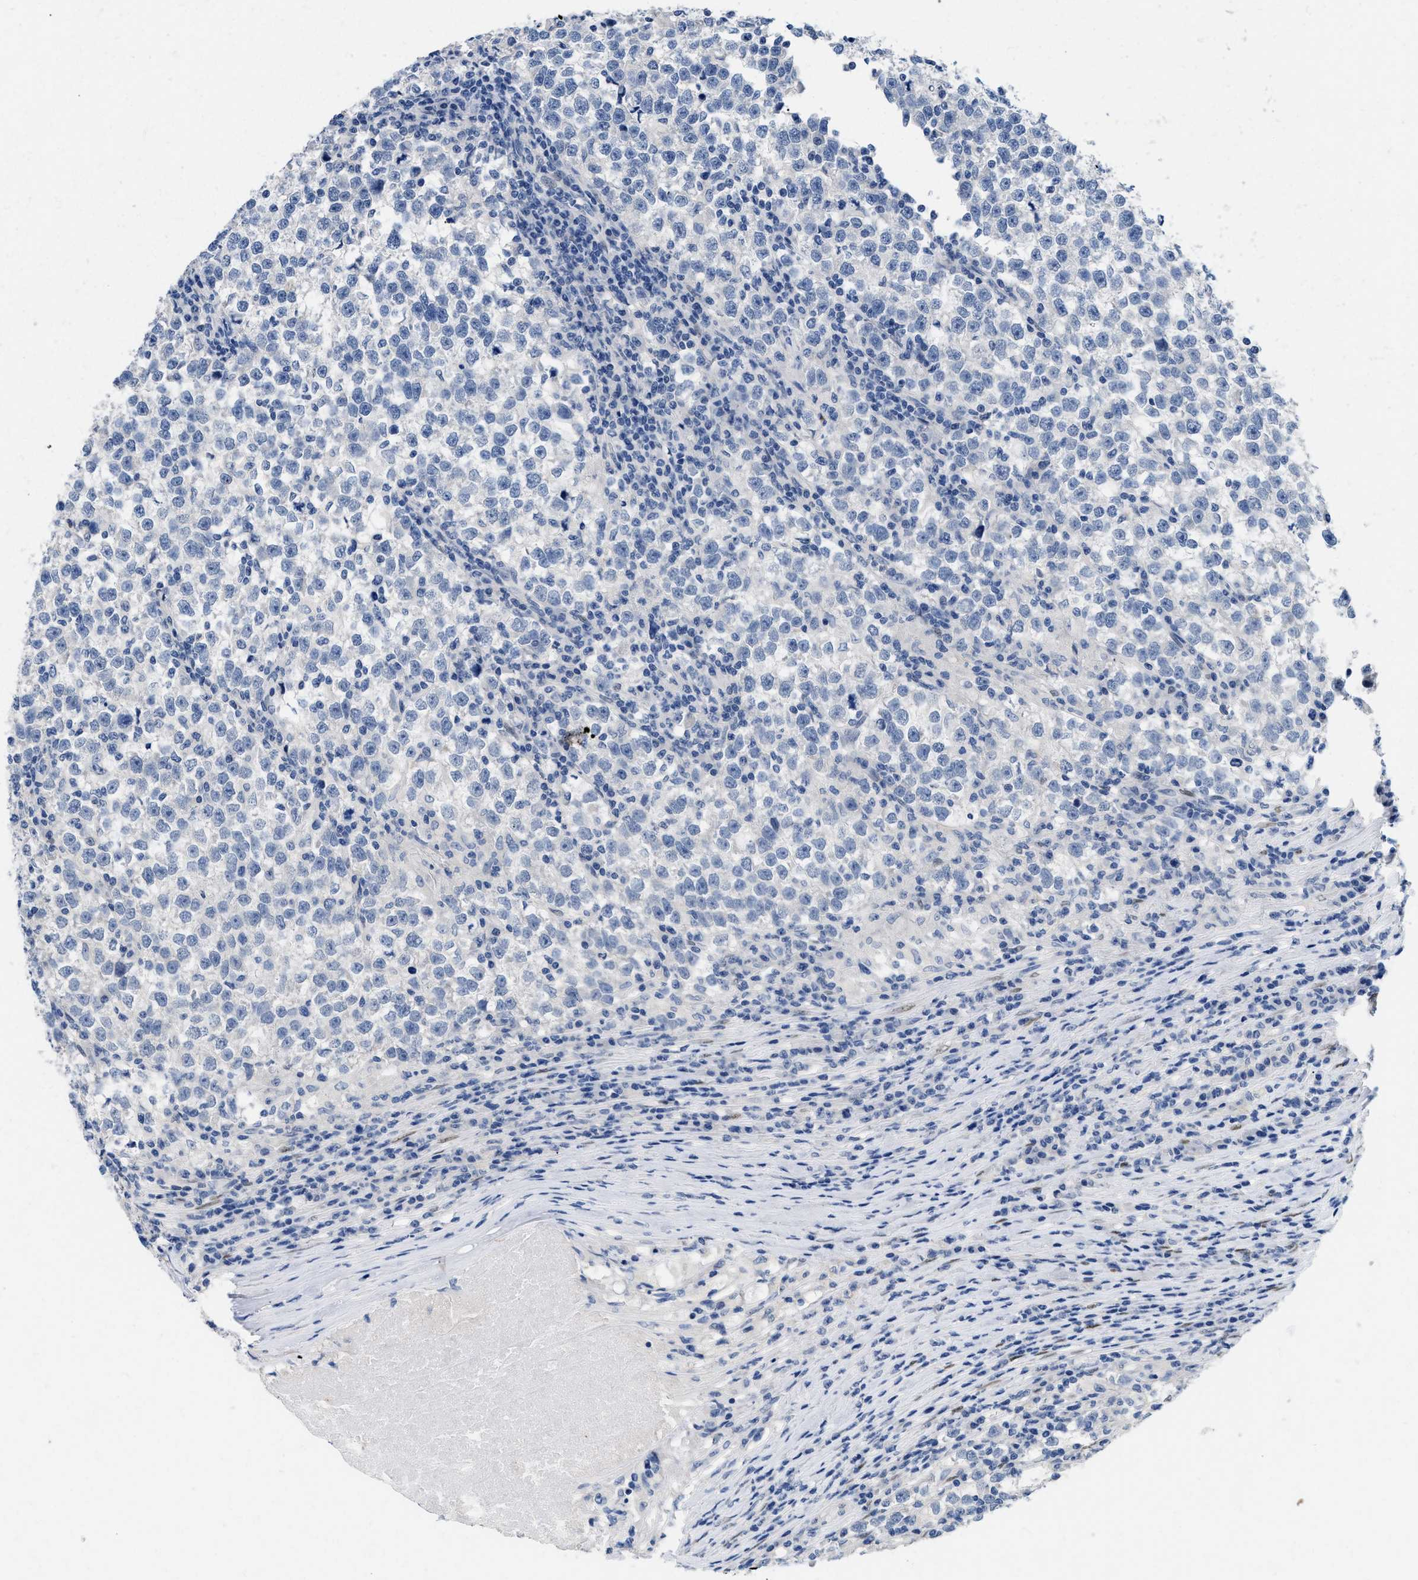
{"staining": {"intensity": "negative", "quantity": "none", "location": "none"}, "tissue": "testis cancer", "cell_type": "Tumor cells", "image_type": "cancer", "snomed": [{"axis": "morphology", "description": "Normal tissue, NOS"}, {"axis": "morphology", "description": "Seminoma, NOS"}, {"axis": "topography", "description": "Testis"}], "caption": "A high-resolution micrograph shows immunohistochemistry (IHC) staining of testis cancer, which reveals no significant positivity in tumor cells.", "gene": "NFIX", "patient": {"sex": "male", "age": 43}}